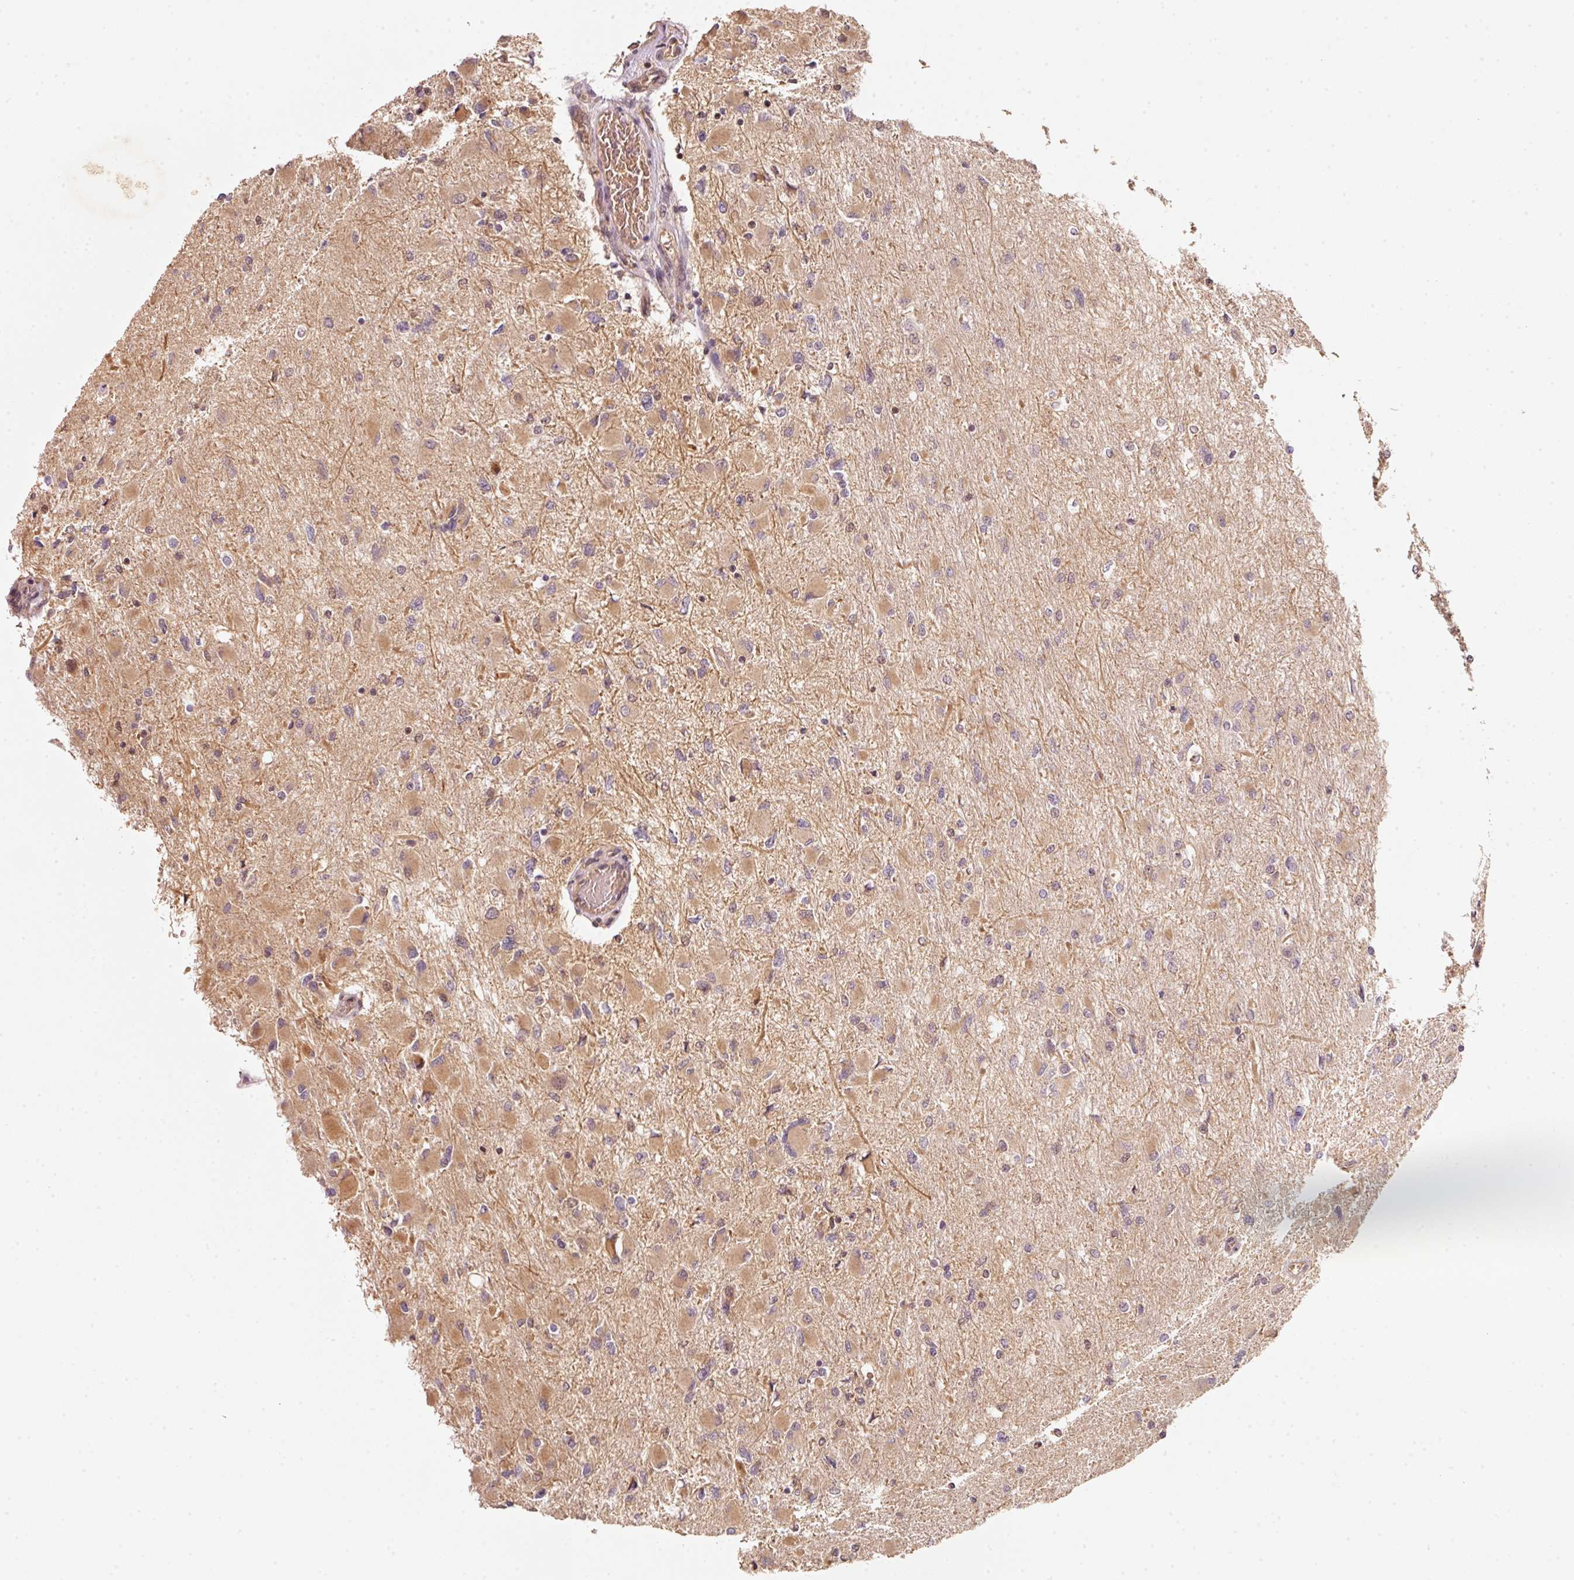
{"staining": {"intensity": "moderate", "quantity": "25%-75%", "location": "cytoplasmic/membranous"}, "tissue": "glioma", "cell_type": "Tumor cells", "image_type": "cancer", "snomed": [{"axis": "morphology", "description": "Glioma, malignant, High grade"}, {"axis": "topography", "description": "Cerebral cortex"}], "caption": "Tumor cells exhibit medium levels of moderate cytoplasmic/membranous staining in about 25%-75% of cells in human glioma.", "gene": "RRAS2", "patient": {"sex": "female", "age": 36}}